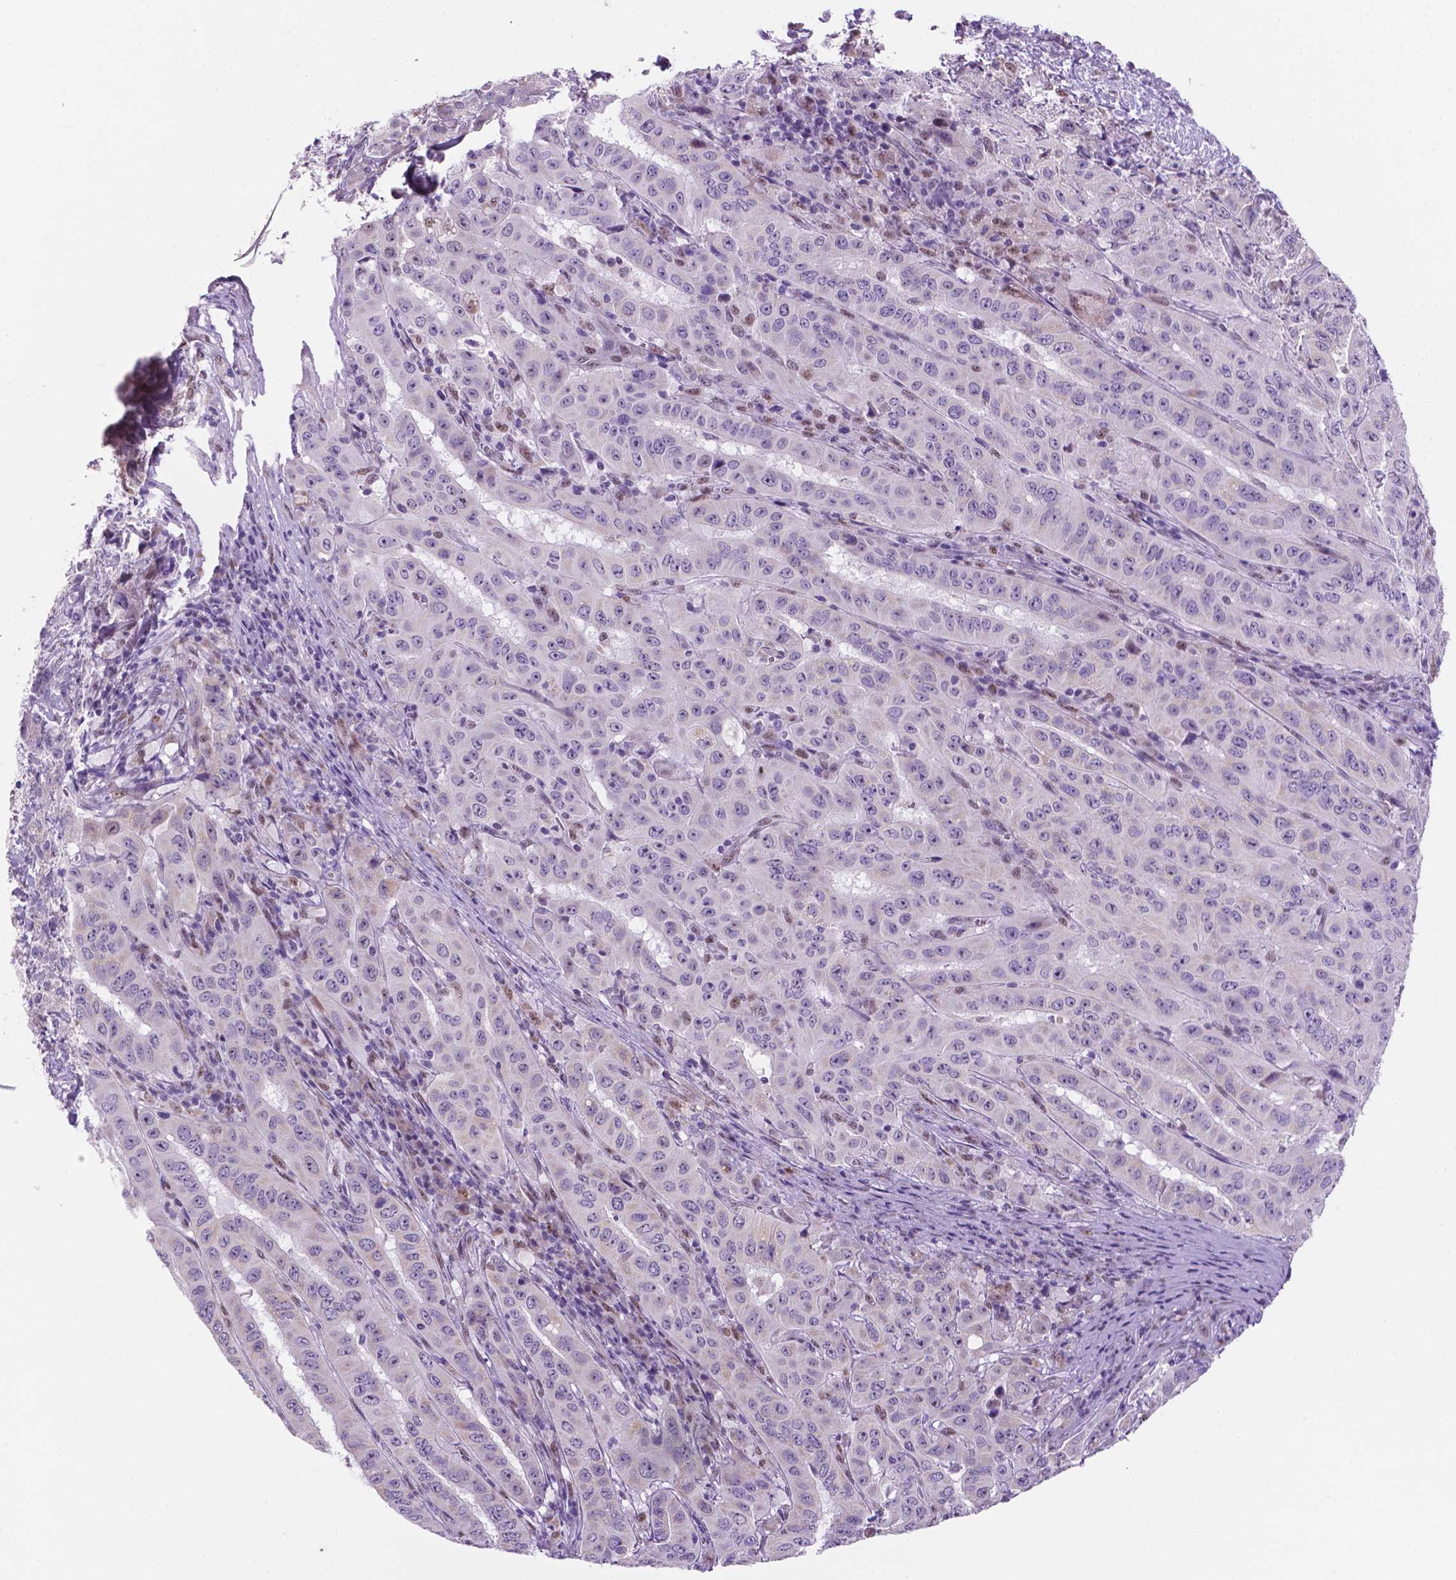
{"staining": {"intensity": "moderate", "quantity": "<25%", "location": "nuclear"}, "tissue": "pancreatic cancer", "cell_type": "Tumor cells", "image_type": "cancer", "snomed": [{"axis": "morphology", "description": "Adenocarcinoma, NOS"}, {"axis": "topography", "description": "Pancreas"}], "caption": "Immunohistochemistry (IHC) (DAB) staining of human pancreatic cancer (adenocarcinoma) reveals moderate nuclear protein staining in about <25% of tumor cells.", "gene": "C18orf21", "patient": {"sex": "male", "age": 63}}